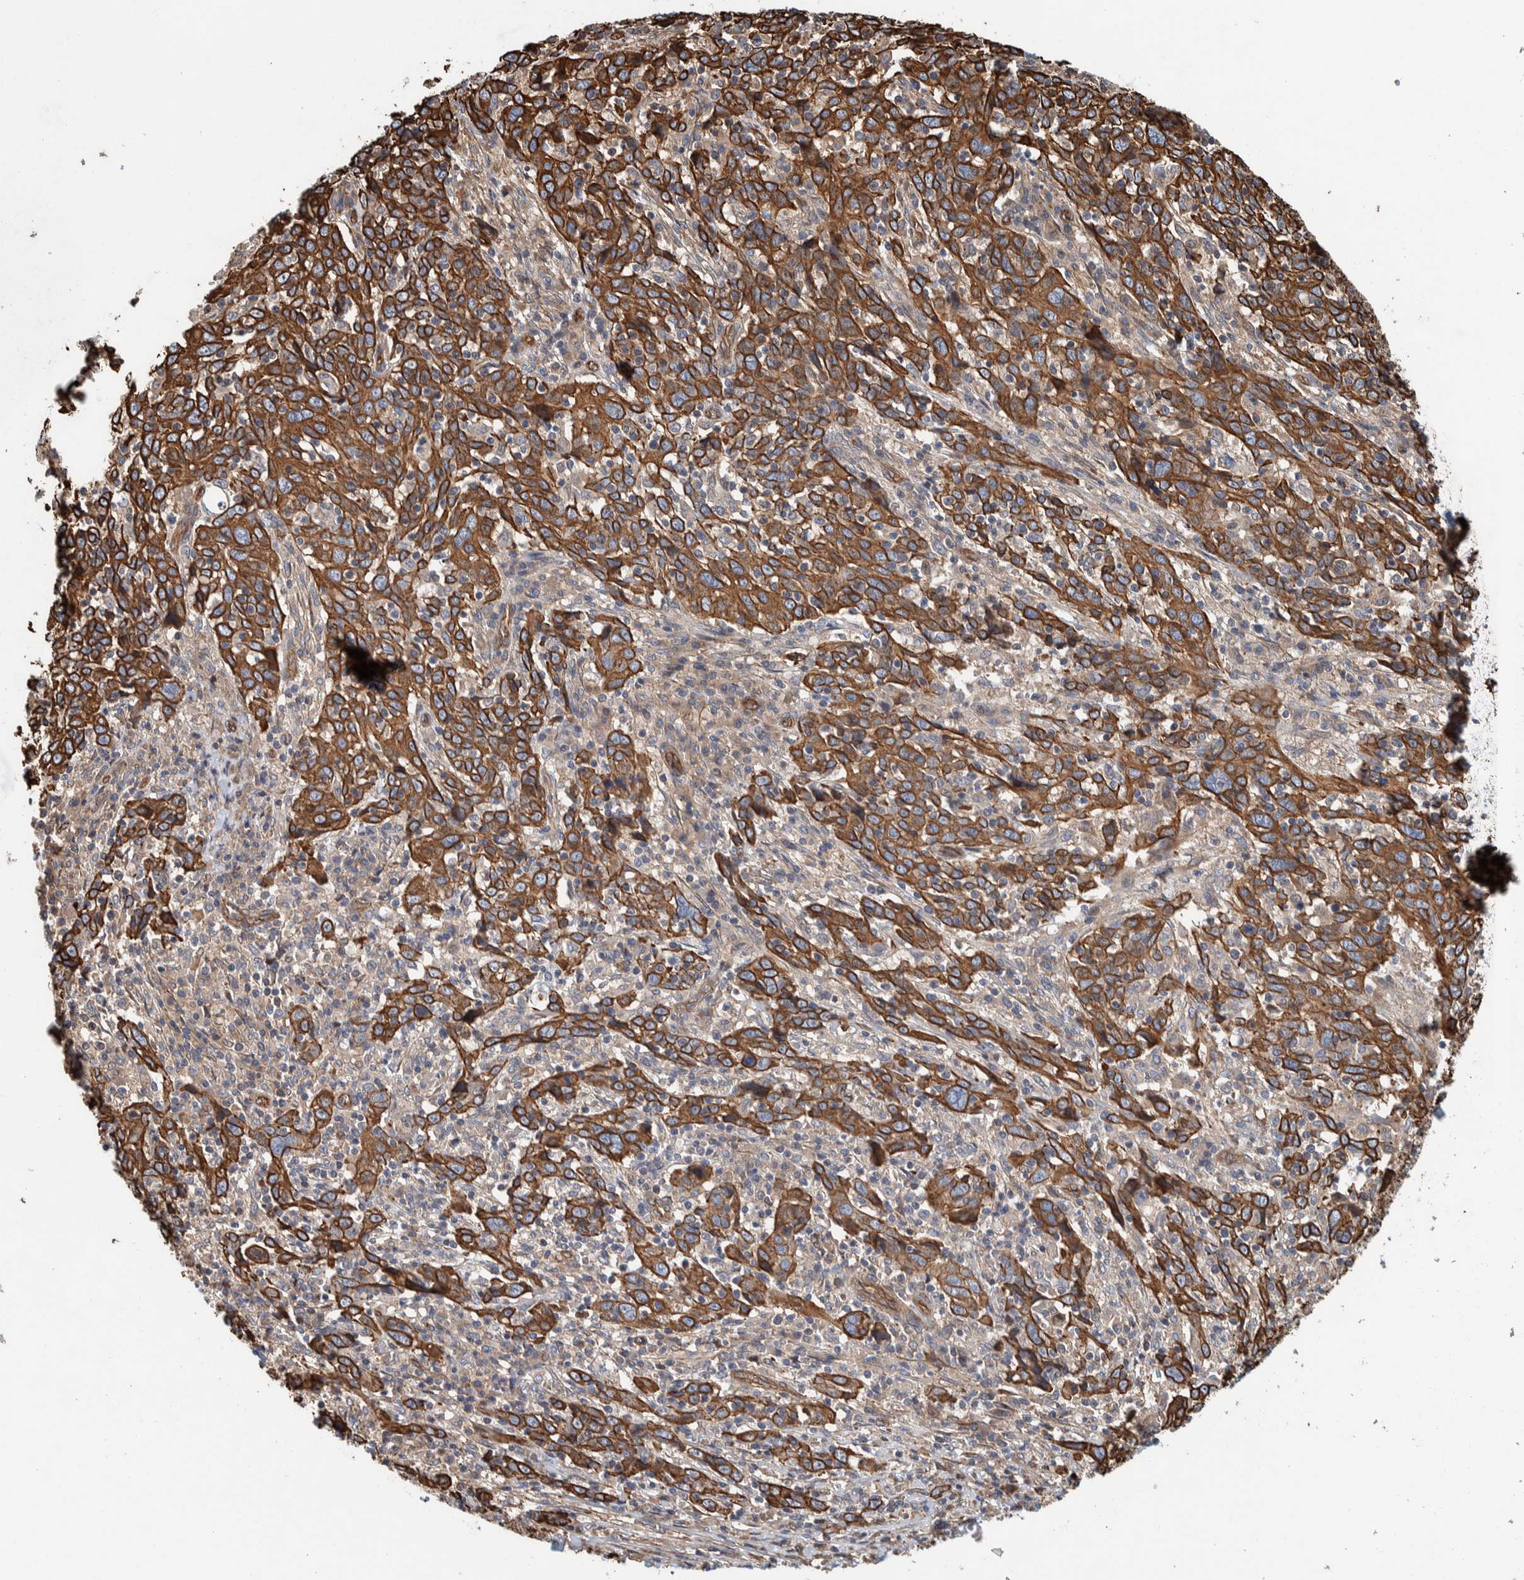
{"staining": {"intensity": "strong", "quantity": ">75%", "location": "cytoplasmic/membranous"}, "tissue": "cervical cancer", "cell_type": "Tumor cells", "image_type": "cancer", "snomed": [{"axis": "morphology", "description": "Squamous cell carcinoma, NOS"}, {"axis": "topography", "description": "Cervix"}], "caption": "Strong cytoplasmic/membranous expression is present in approximately >75% of tumor cells in squamous cell carcinoma (cervical).", "gene": "PKD1L1", "patient": {"sex": "female", "age": 46}}